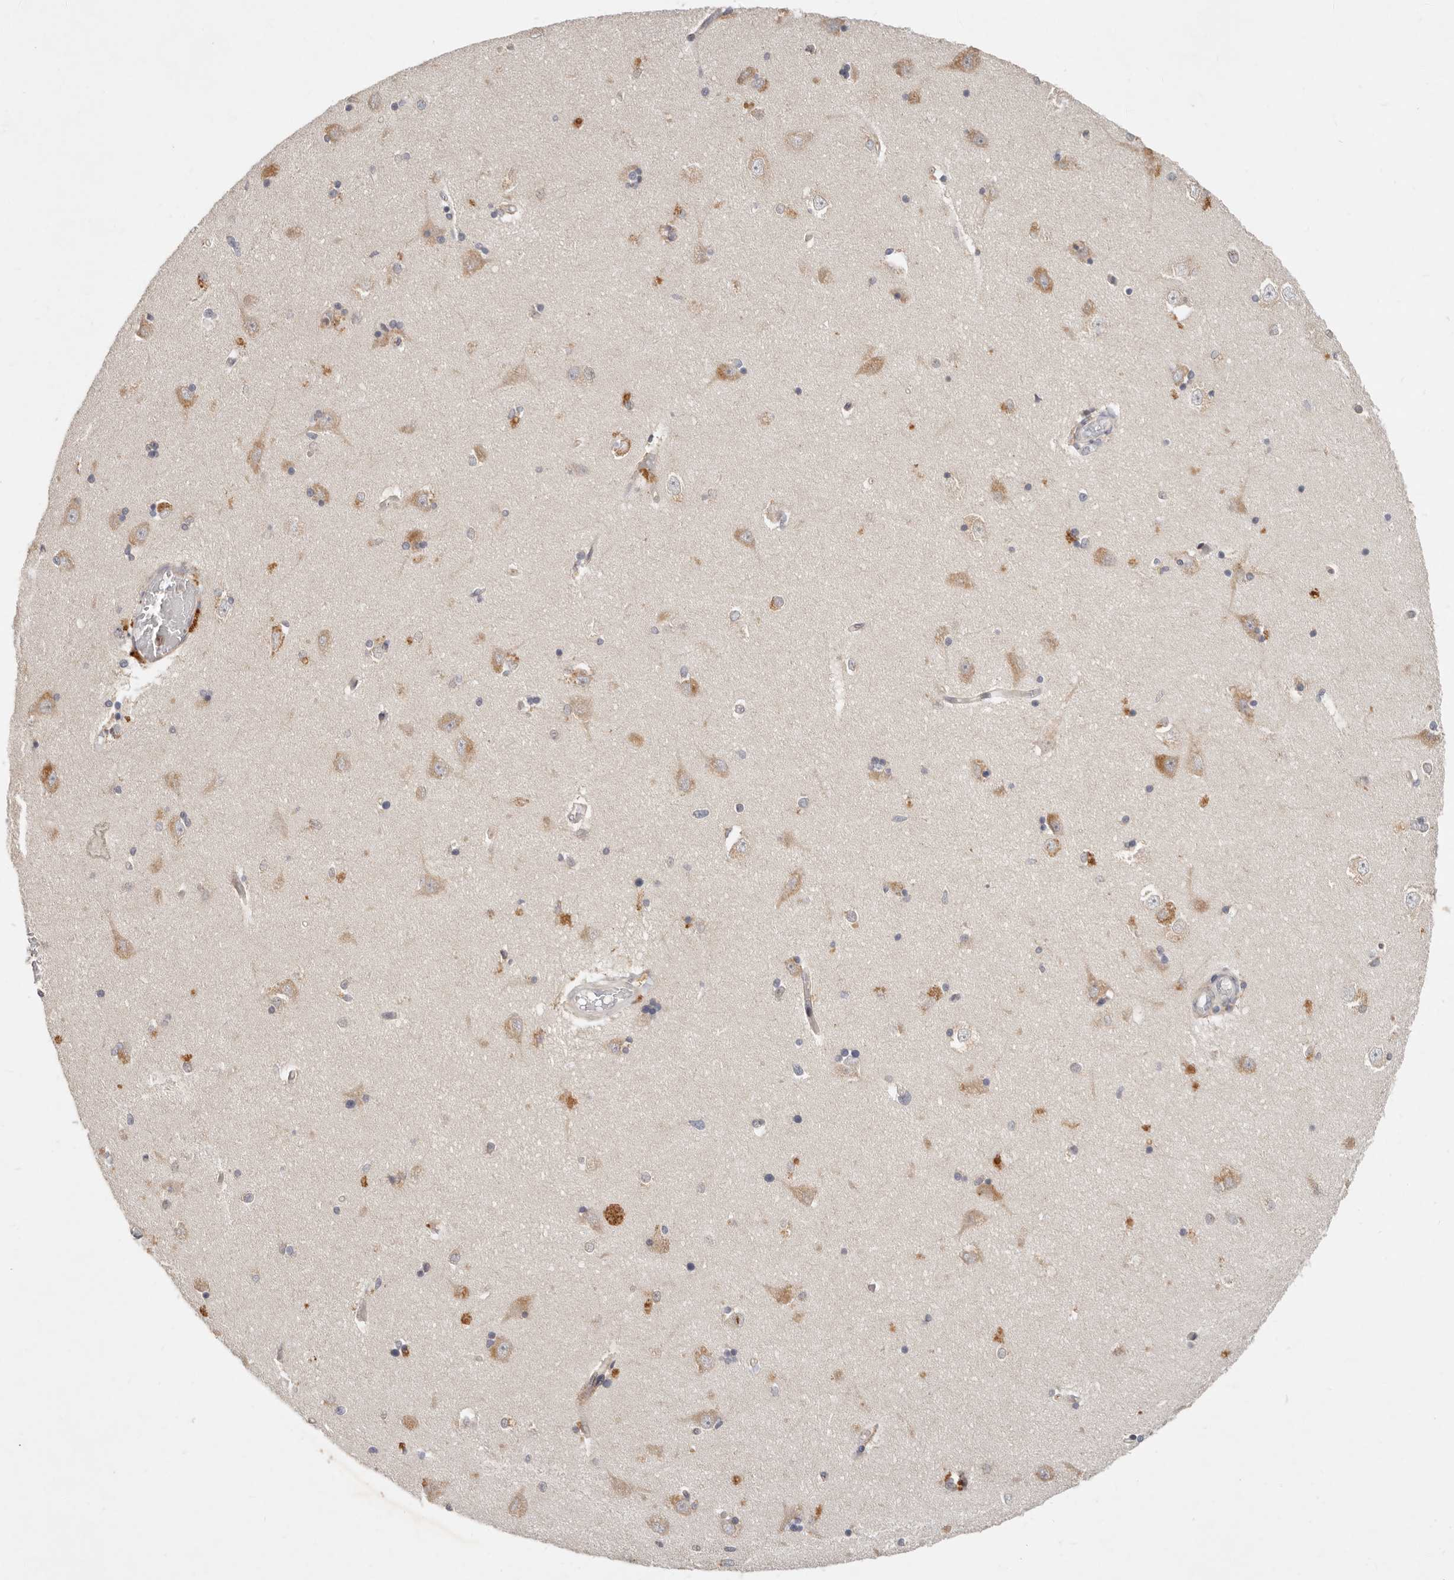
{"staining": {"intensity": "negative", "quantity": "none", "location": "none"}, "tissue": "hippocampus", "cell_type": "Glial cells", "image_type": "normal", "snomed": [{"axis": "morphology", "description": "Normal tissue, NOS"}, {"axis": "topography", "description": "Hippocampus"}], "caption": "This micrograph is of benign hippocampus stained with immunohistochemistry (IHC) to label a protein in brown with the nuclei are counter-stained blue. There is no expression in glial cells. (DAB (3,3'-diaminobenzidine) IHC visualized using brightfield microscopy, high magnification).", "gene": "ARHGEF10L", "patient": {"sex": "male", "age": 45}}